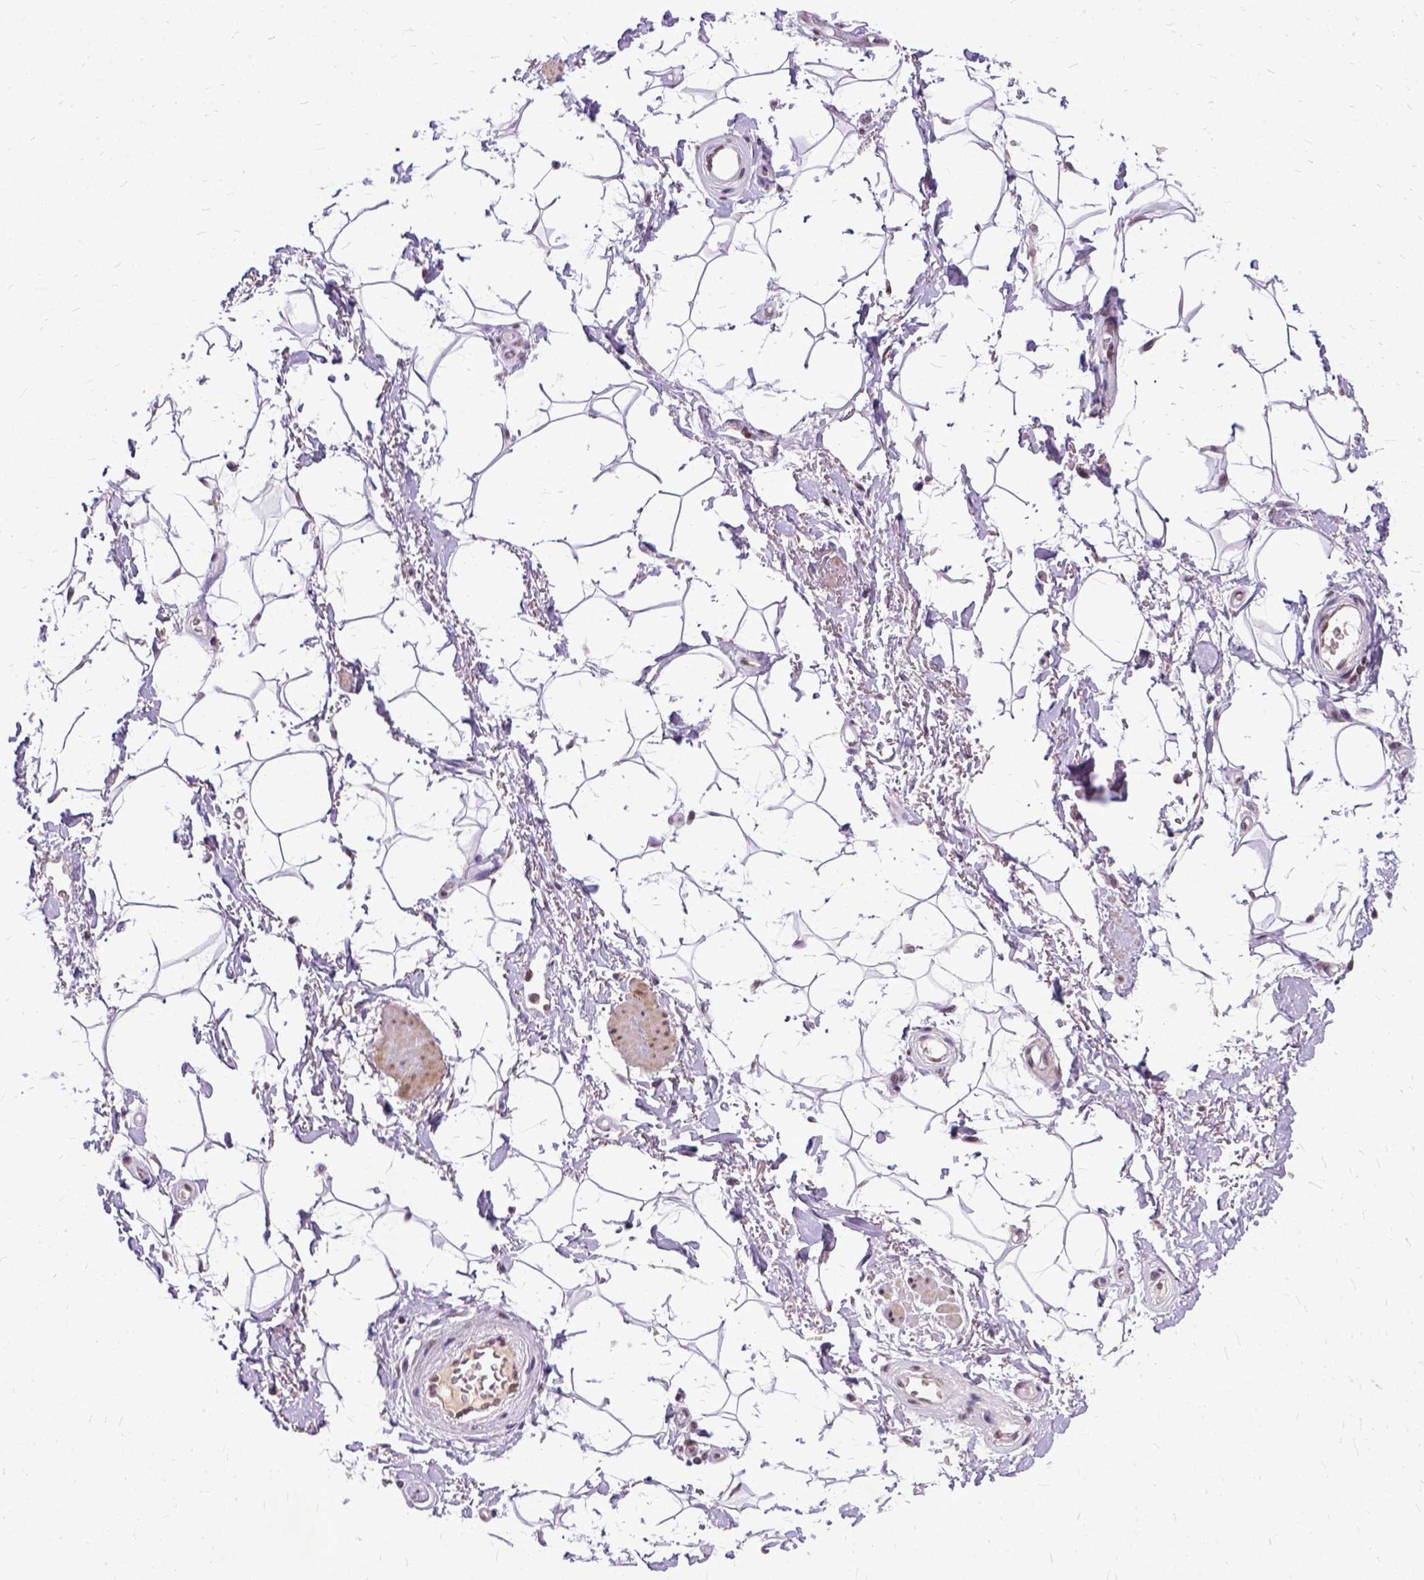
{"staining": {"intensity": "weak", "quantity": ">75%", "location": "nuclear"}, "tissue": "adipose tissue", "cell_type": "Adipocytes", "image_type": "normal", "snomed": [{"axis": "morphology", "description": "Normal tissue, NOS"}, {"axis": "topography", "description": "Anal"}, {"axis": "topography", "description": "Peripheral nerve tissue"}], "caption": "About >75% of adipocytes in unremarkable human adipose tissue exhibit weak nuclear protein expression as visualized by brown immunohistochemical staining.", "gene": "SETD1A", "patient": {"sex": "male", "age": 51}}